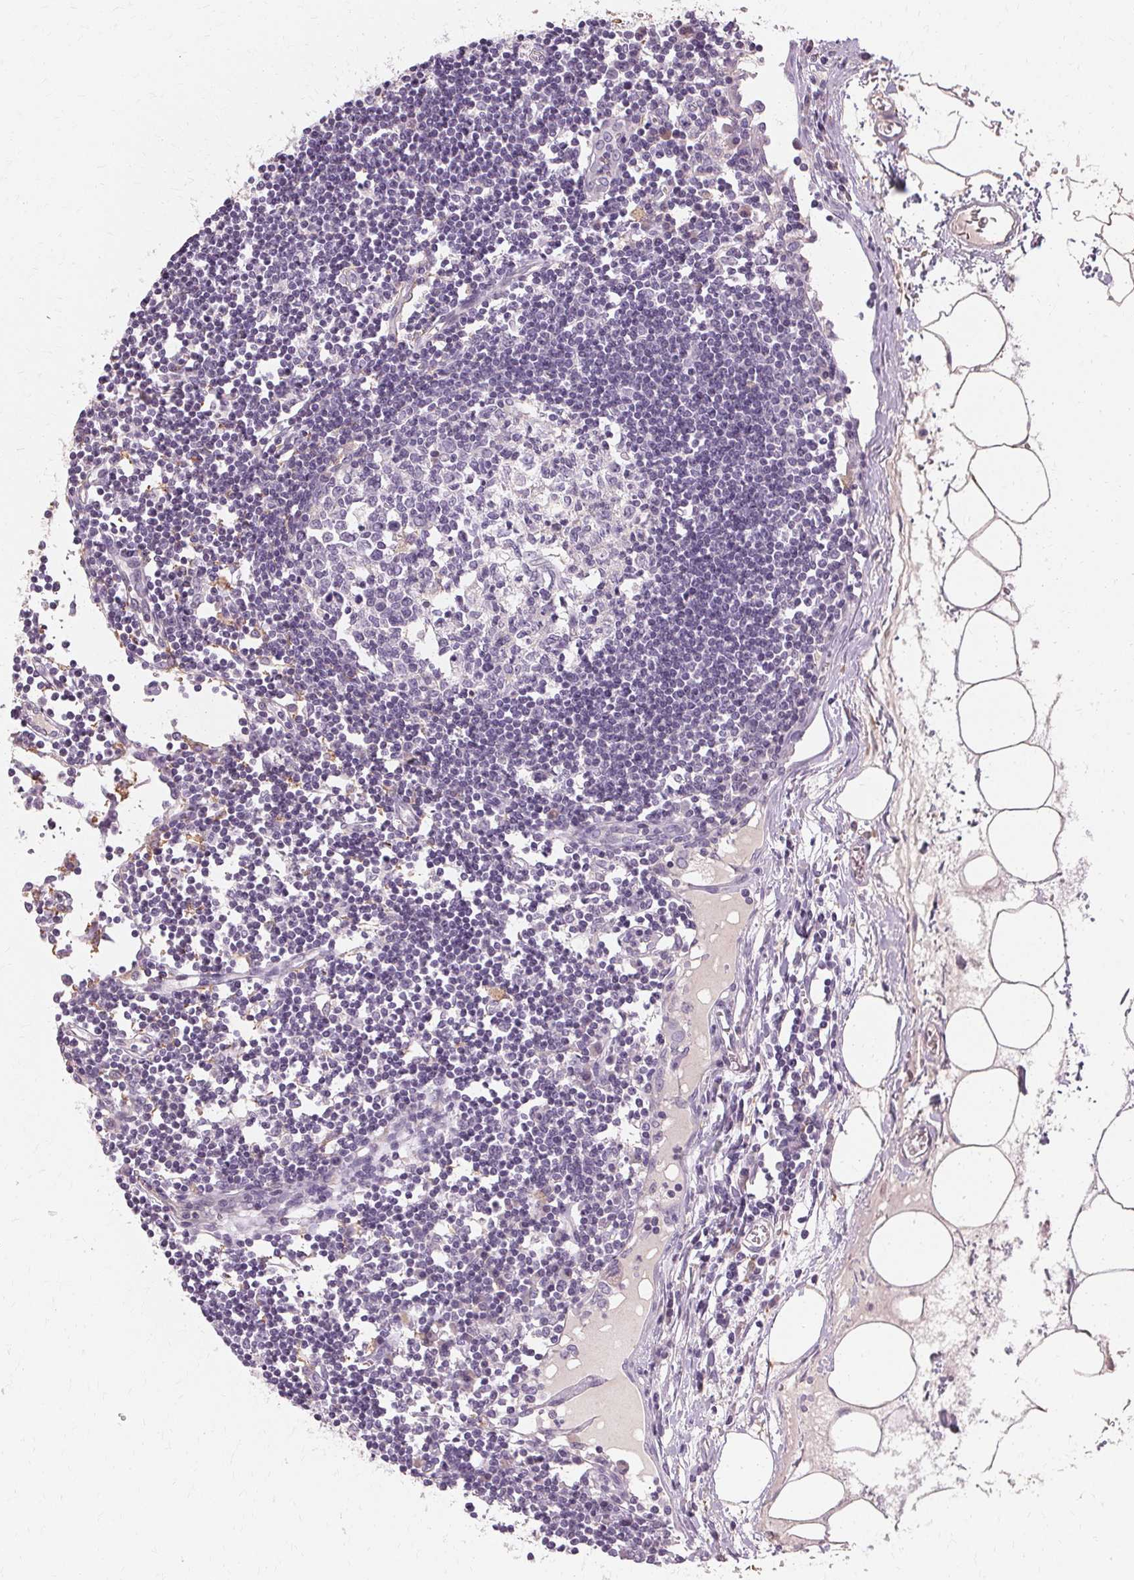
{"staining": {"intensity": "negative", "quantity": "none", "location": "none"}, "tissue": "lymph node", "cell_type": "Germinal center cells", "image_type": "normal", "snomed": [{"axis": "morphology", "description": "Normal tissue, NOS"}, {"axis": "topography", "description": "Lymph node"}], "caption": "The image displays no significant expression in germinal center cells of lymph node.", "gene": "IFNGR1", "patient": {"sex": "female", "age": 65}}